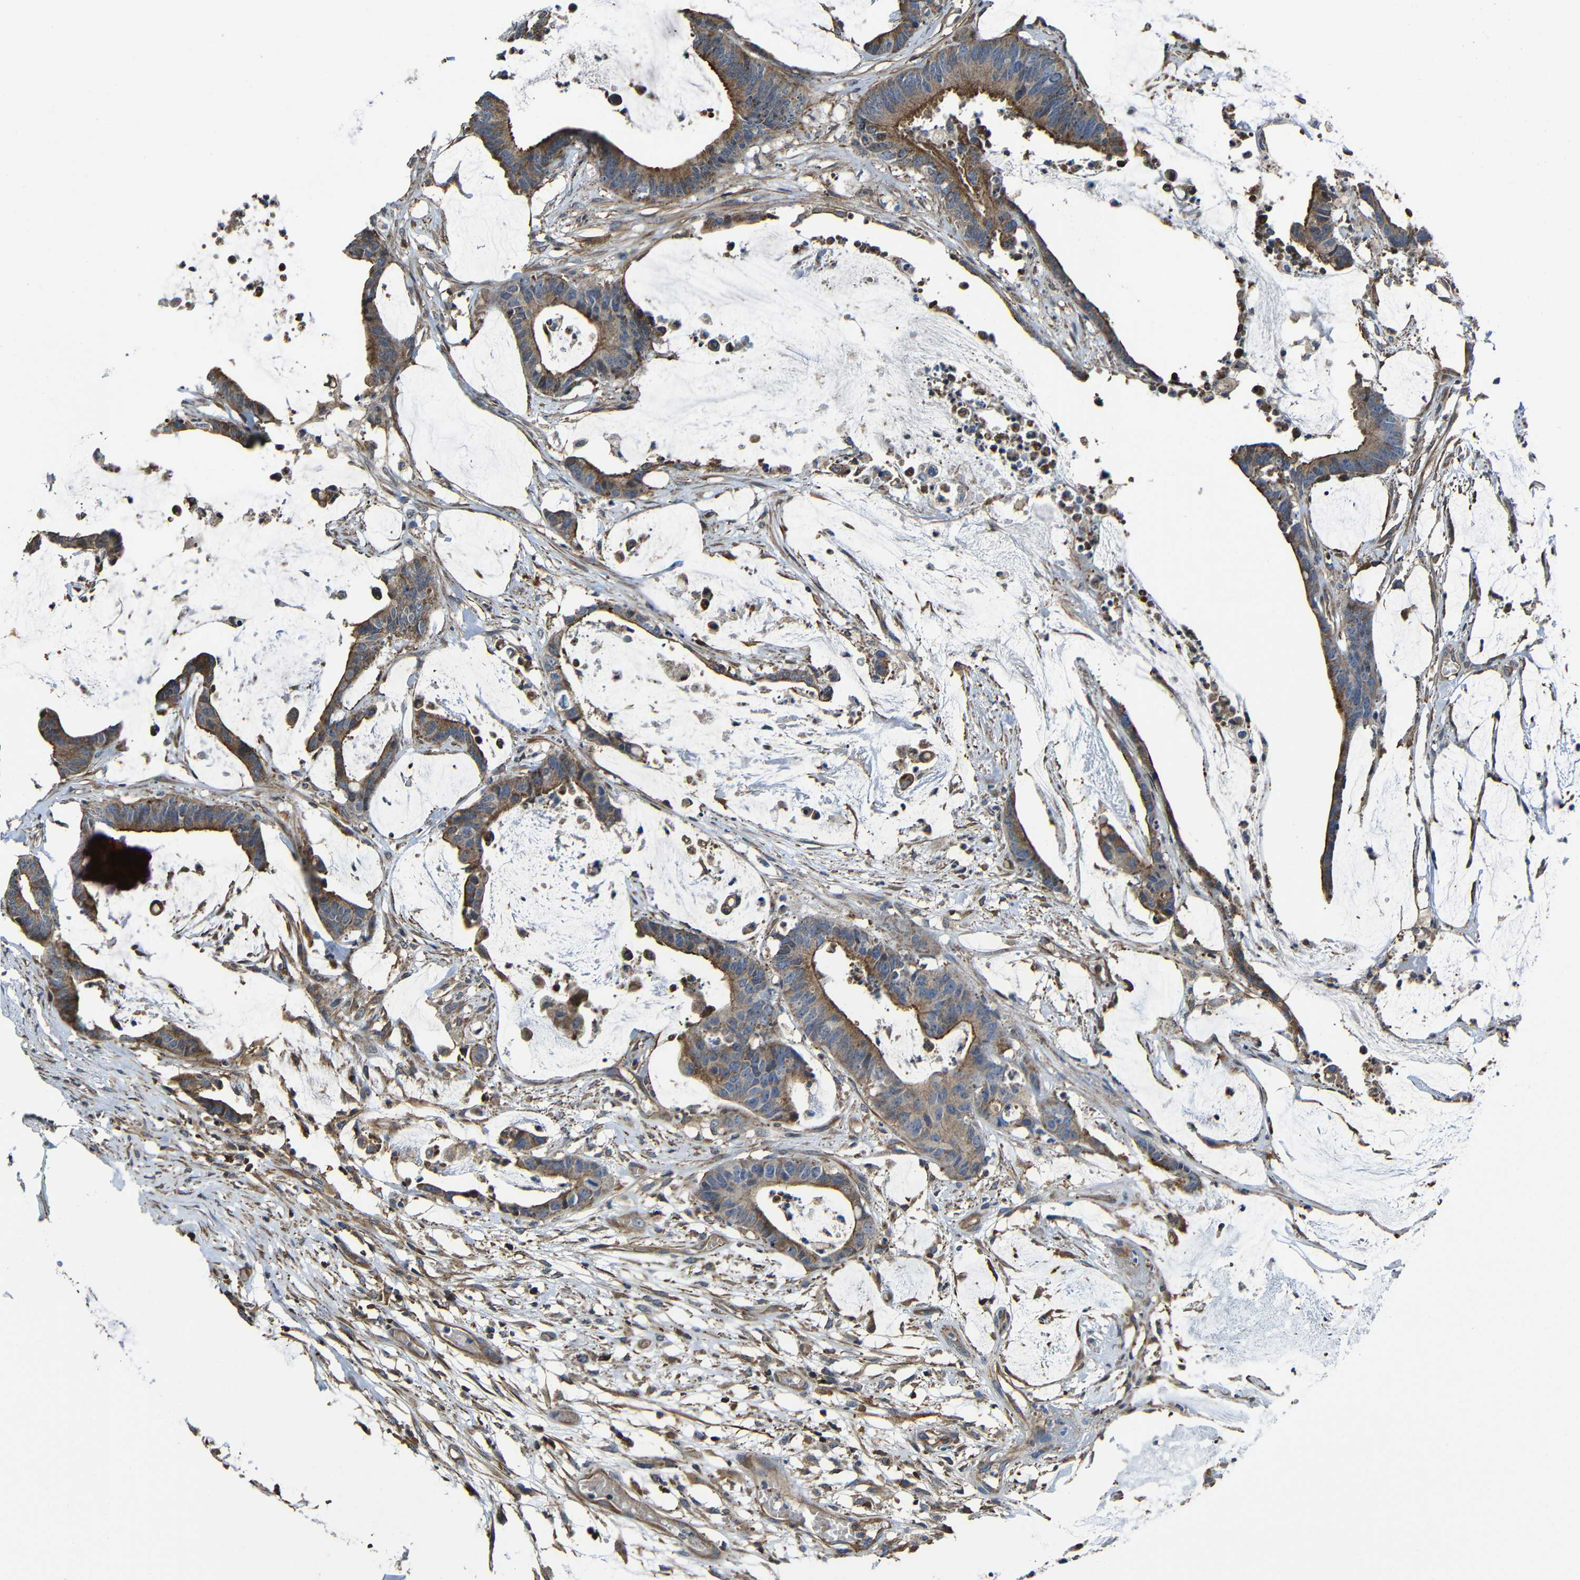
{"staining": {"intensity": "moderate", "quantity": ">75%", "location": "cytoplasmic/membranous"}, "tissue": "colorectal cancer", "cell_type": "Tumor cells", "image_type": "cancer", "snomed": [{"axis": "morphology", "description": "Adenocarcinoma, NOS"}, {"axis": "topography", "description": "Rectum"}], "caption": "Immunohistochemical staining of colorectal cancer (adenocarcinoma) exhibits moderate cytoplasmic/membranous protein staining in about >75% of tumor cells.", "gene": "GDI1", "patient": {"sex": "female", "age": 66}}